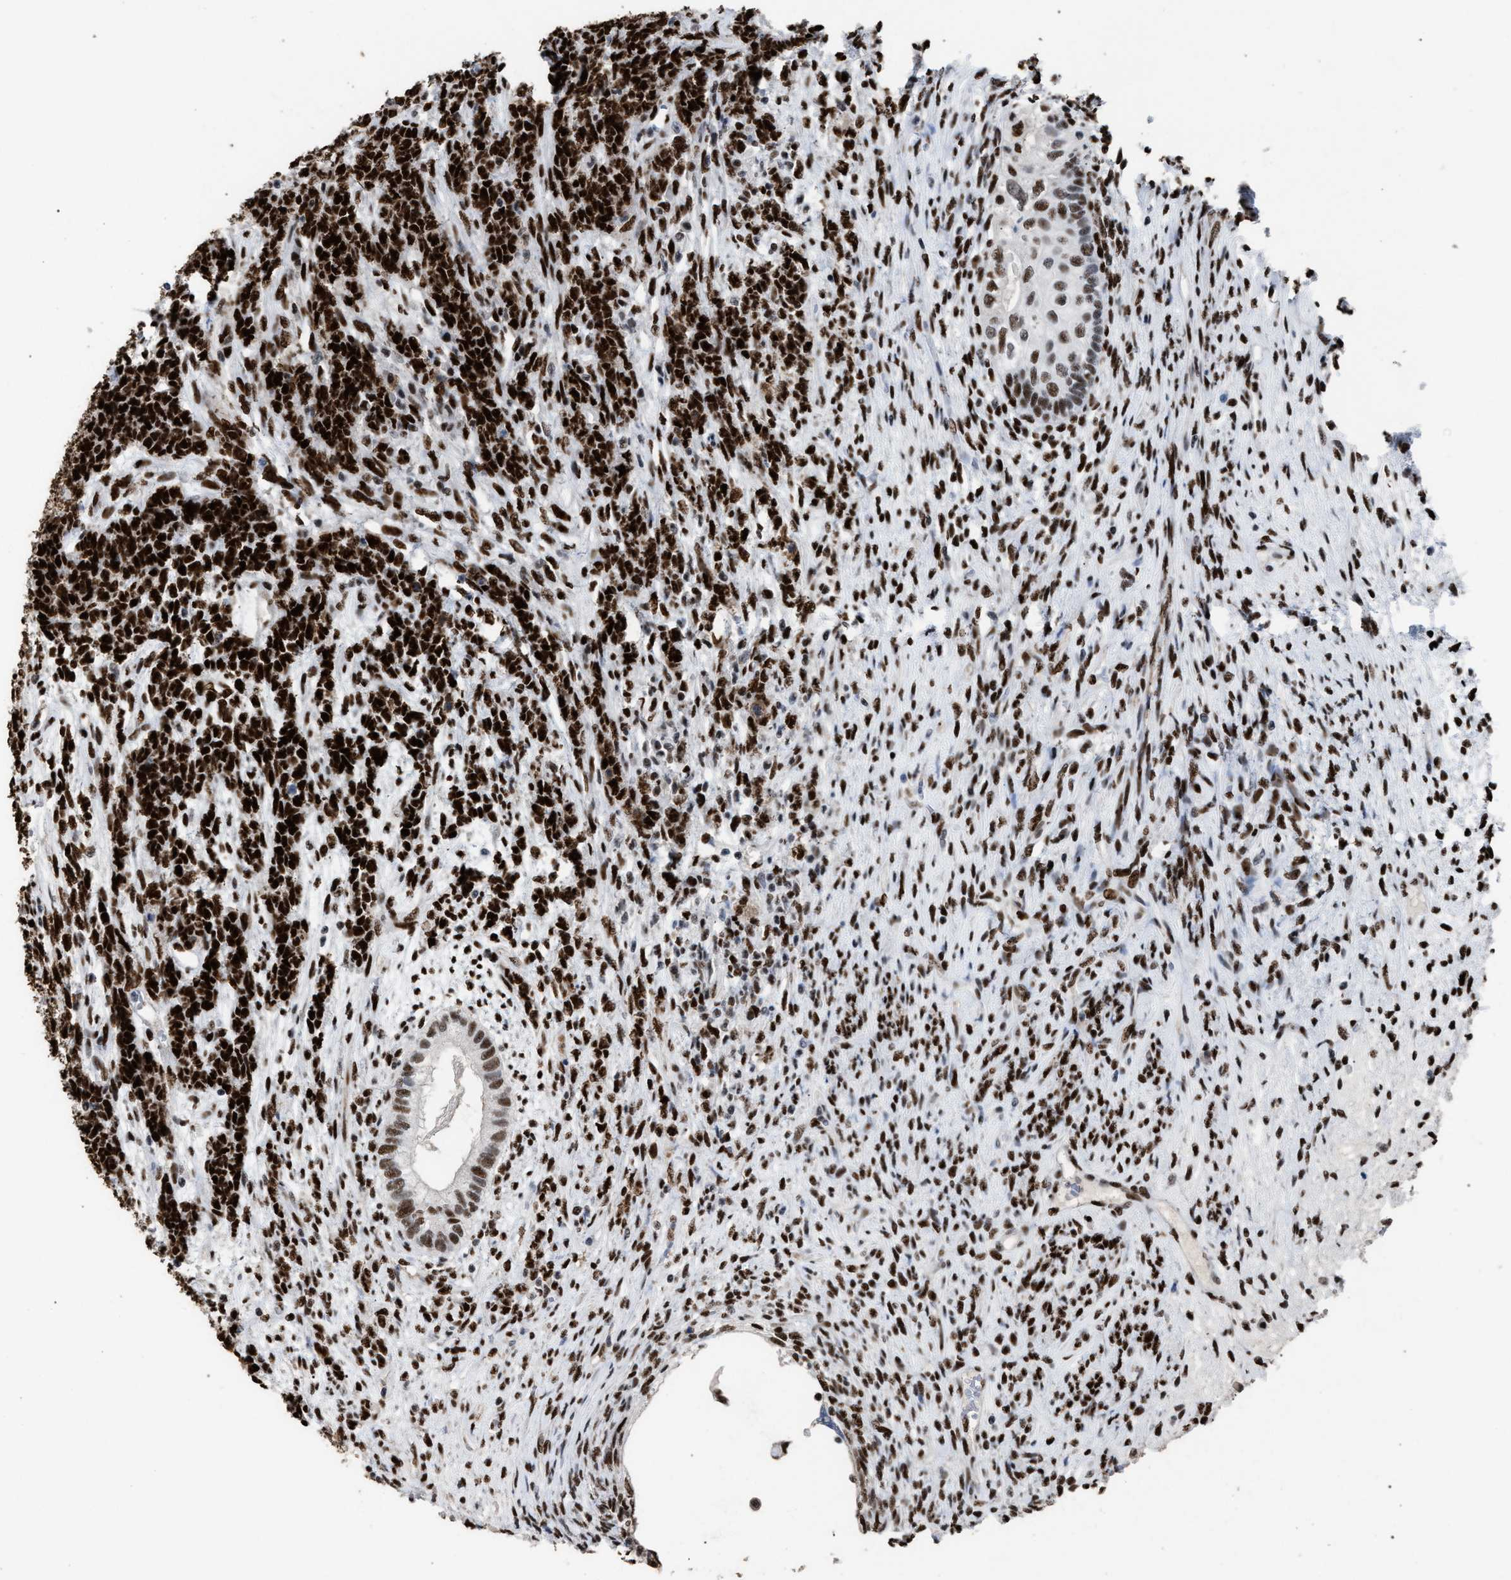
{"staining": {"intensity": "strong", "quantity": ">75%", "location": "nuclear"}, "tissue": "testis cancer", "cell_type": "Tumor cells", "image_type": "cancer", "snomed": [{"axis": "morphology", "description": "Seminoma, NOS"}, {"axis": "topography", "description": "Testis"}], "caption": "Human seminoma (testis) stained with a brown dye demonstrates strong nuclear positive expression in about >75% of tumor cells.", "gene": "TP53BP1", "patient": {"sex": "male", "age": 28}}